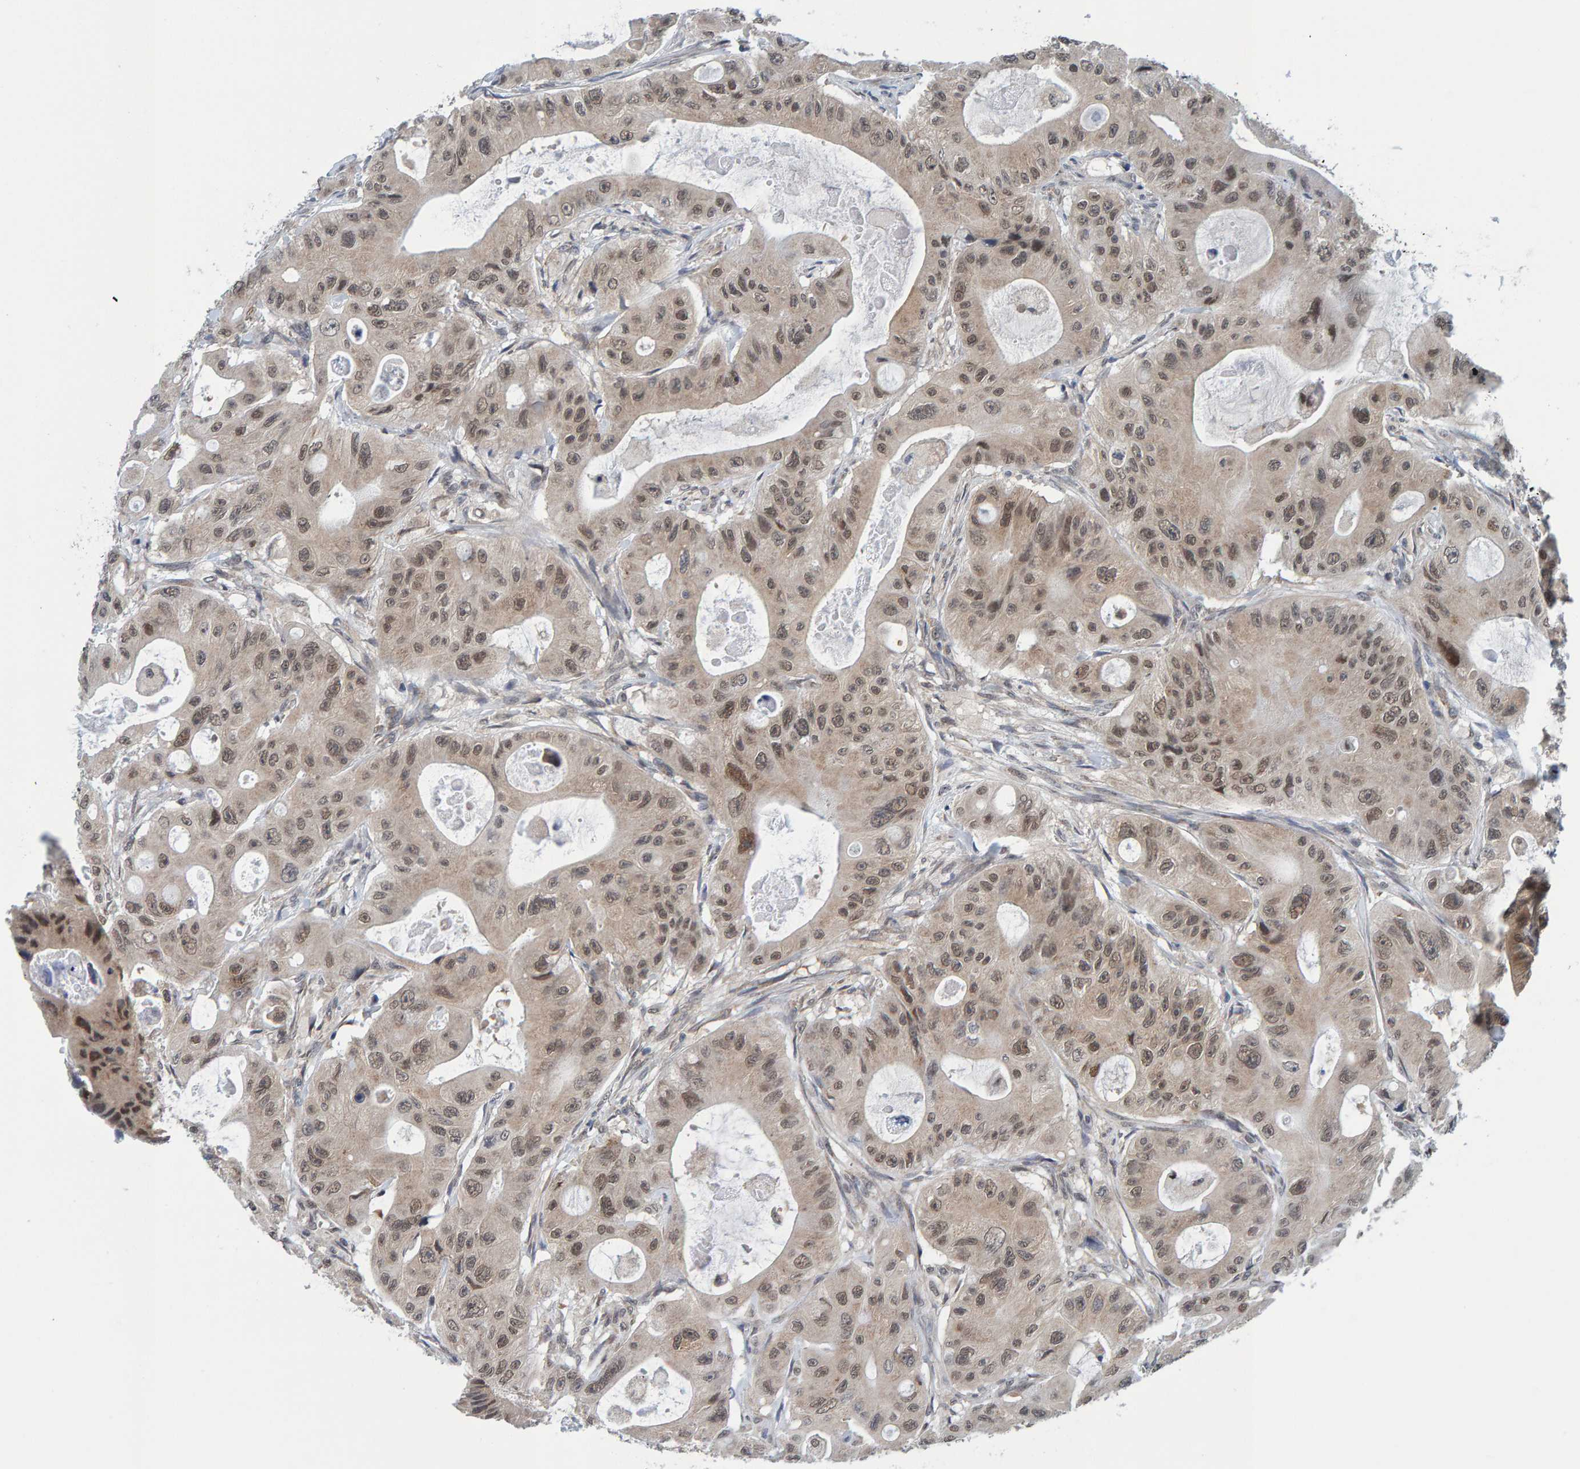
{"staining": {"intensity": "weak", "quantity": ">75%", "location": "nuclear"}, "tissue": "colorectal cancer", "cell_type": "Tumor cells", "image_type": "cancer", "snomed": [{"axis": "morphology", "description": "Adenocarcinoma, NOS"}, {"axis": "topography", "description": "Colon"}], "caption": "Adenocarcinoma (colorectal) stained with a protein marker demonstrates weak staining in tumor cells.", "gene": "SCRN2", "patient": {"sex": "female", "age": 46}}